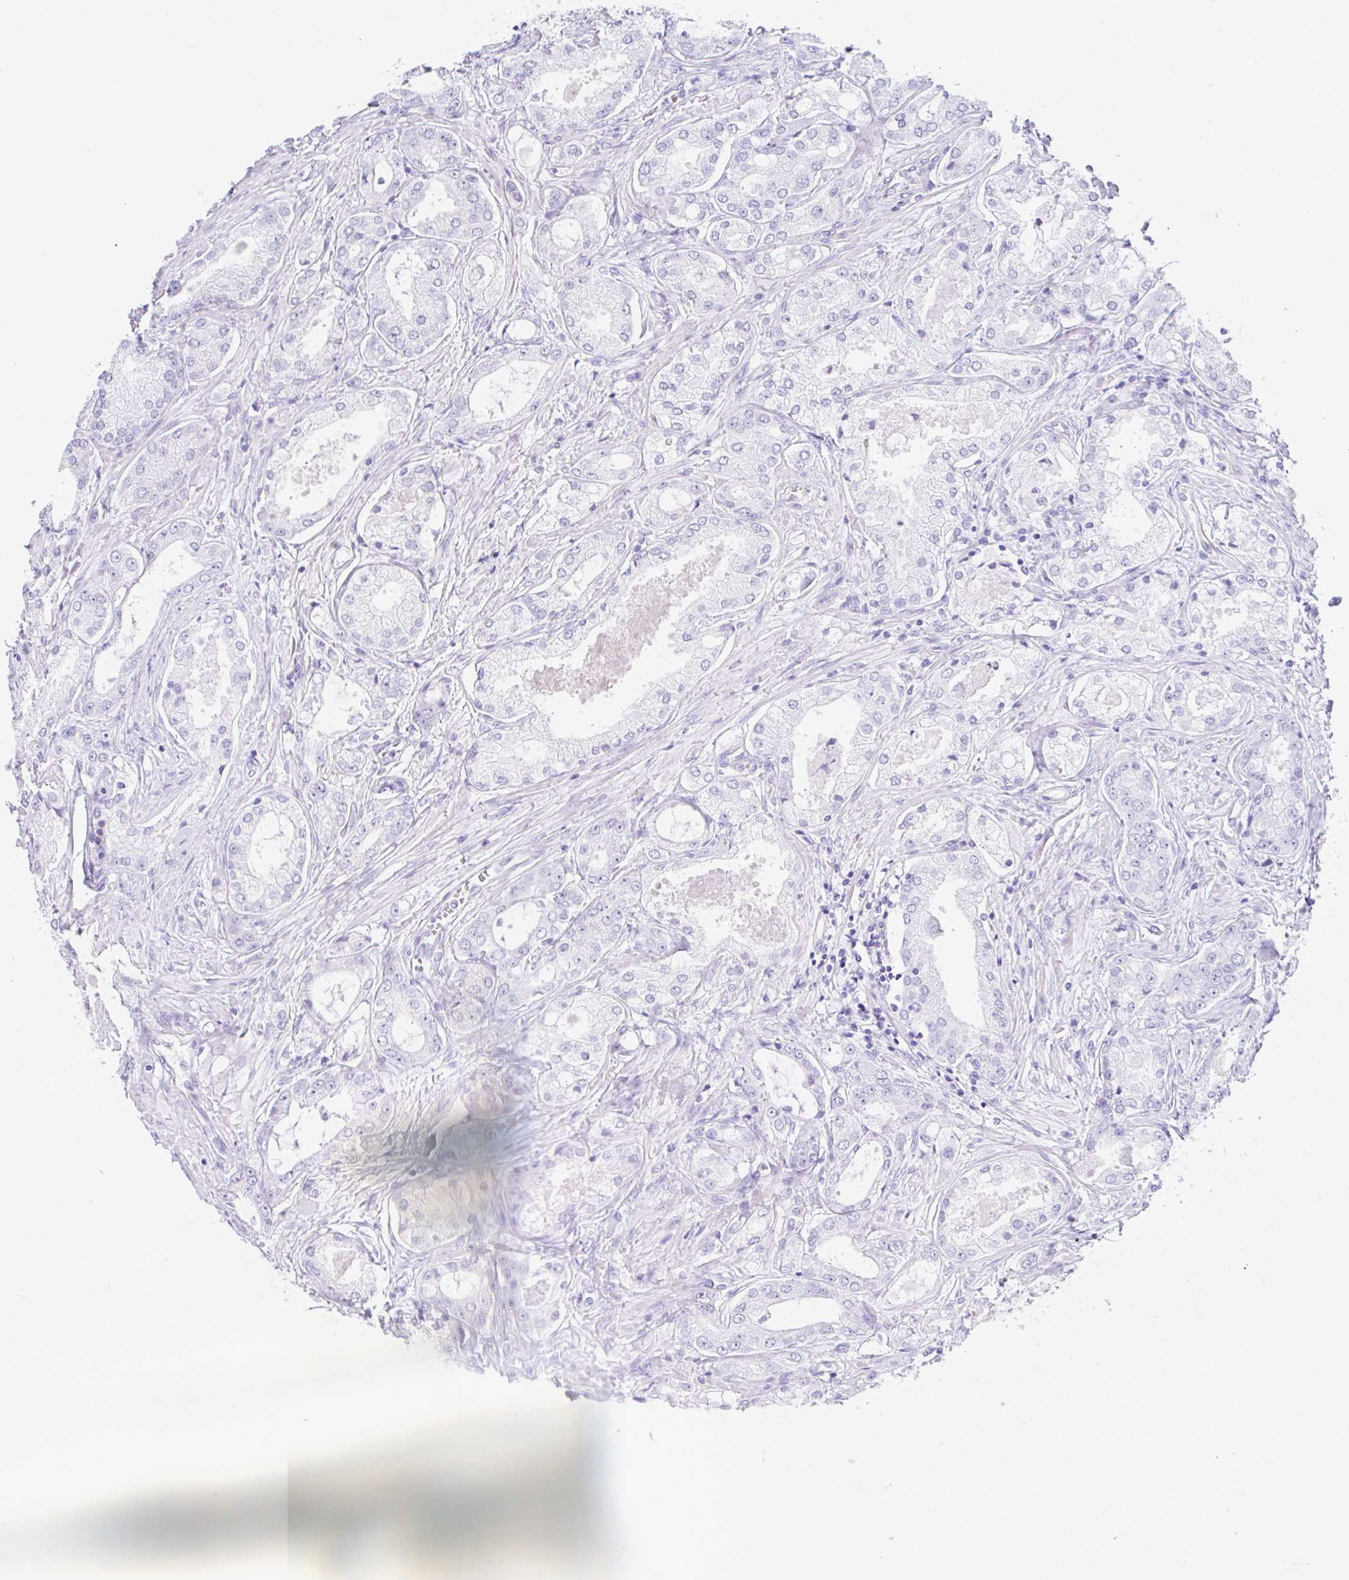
{"staining": {"intensity": "negative", "quantity": "none", "location": "none"}, "tissue": "prostate cancer", "cell_type": "Tumor cells", "image_type": "cancer", "snomed": [{"axis": "morphology", "description": "Adenocarcinoma, Low grade"}, {"axis": "topography", "description": "Prostate"}], "caption": "Adenocarcinoma (low-grade) (prostate) was stained to show a protein in brown. There is no significant expression in tumor cells. (IHC, brightfield microscopy, high magnification).", "gene": "NDUFAF8", "patient": {"sex": "male", "age": 68}}